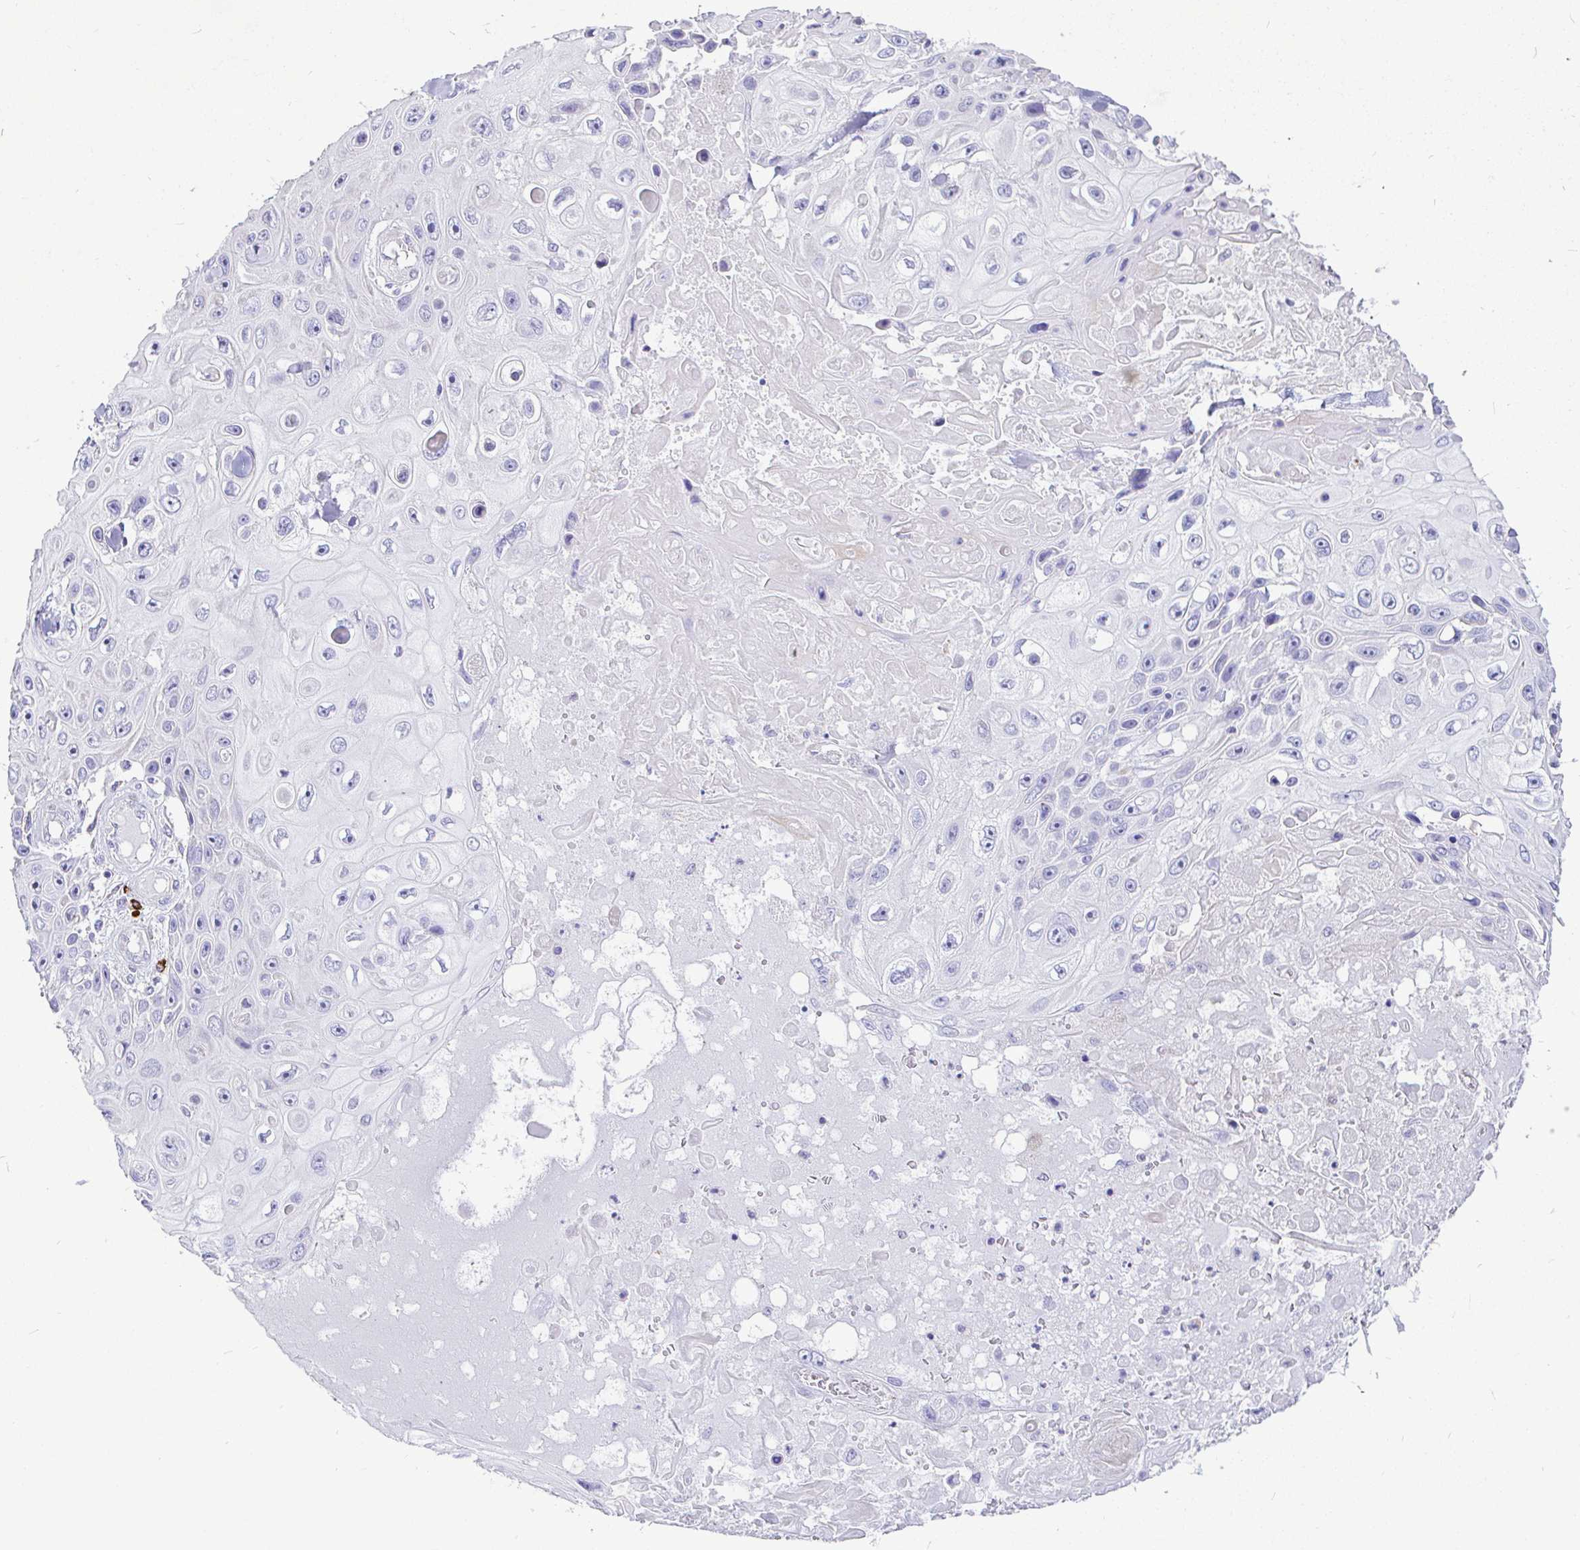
{"staining": {"intensity": "negative", "quantity": "none", "location": "none"}, "tissue": "skin cancer", "cell_type": "Tumor cells", "image_type": "cancer", "snomed": [{"axis": "morphology", "description": "Squamous cell carcinoma, NOS"}, {"axis": "topography", "description": "Skin"}], "caption": "High power microscopy micrograph of an IHC photomicrograph of skin cancer (squamous cell carcinoma), revealing no significant expression in tumor cells.", "gene": "CCDC62", "patient": {"sex": "male", "age": 82}}